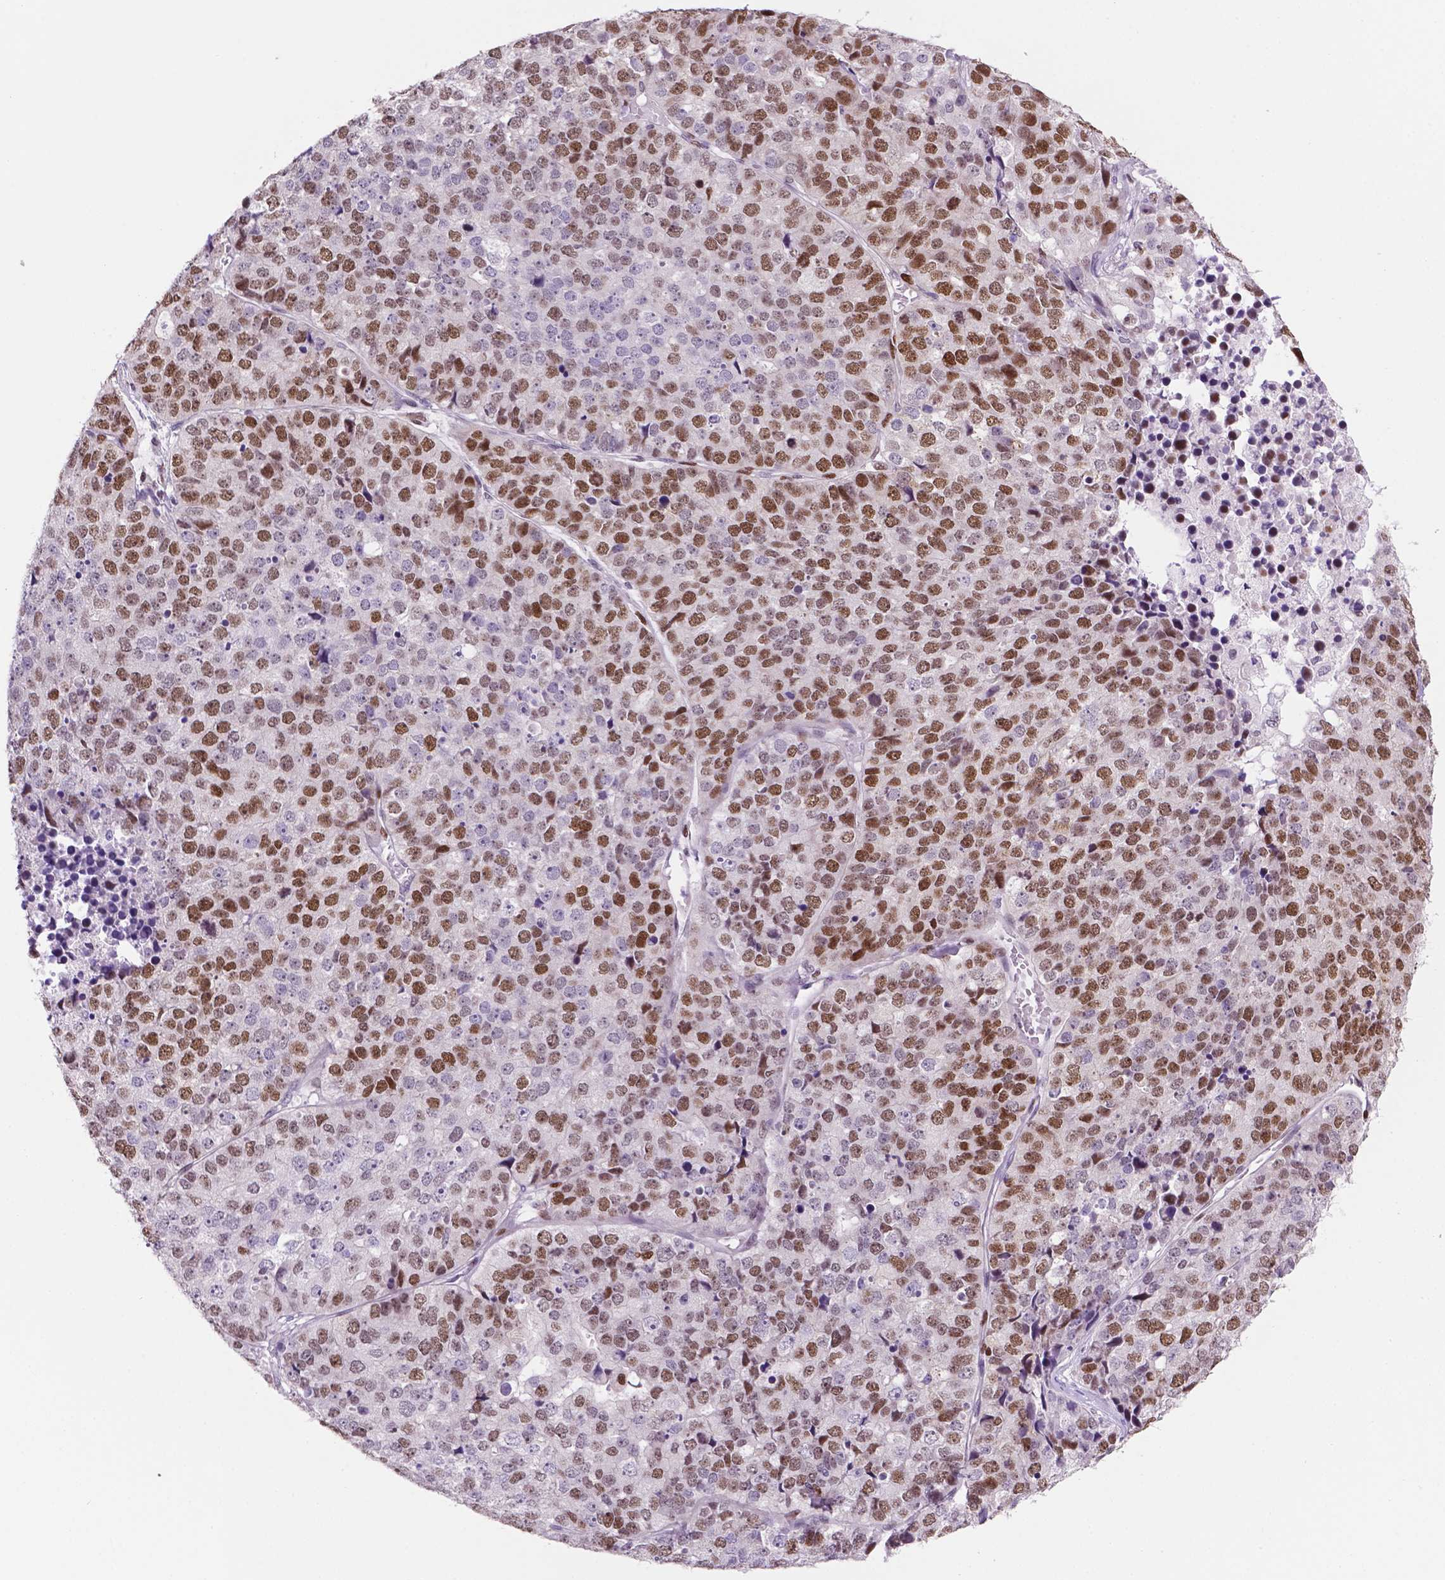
{"staining": {"intensity": "moderate", "quantity": ">75%", "location": "nuclear"}, "tissue": "stomach cancer", "cell_type": "Tumor cells", "image_type": "cancer", "snomed": [{"axis": "morphology", "description": "Adenocarcinoma, NOS"}, {"axis": "topography", "description": "Stomach"}], "caption": "Adenocarcinoma (stomach) tissue exhibits moderate nuclear positivity in approximately >75% of tumor cells", "gene": "NCAPH2", "patient": {"sex": "male", "age": 69}}